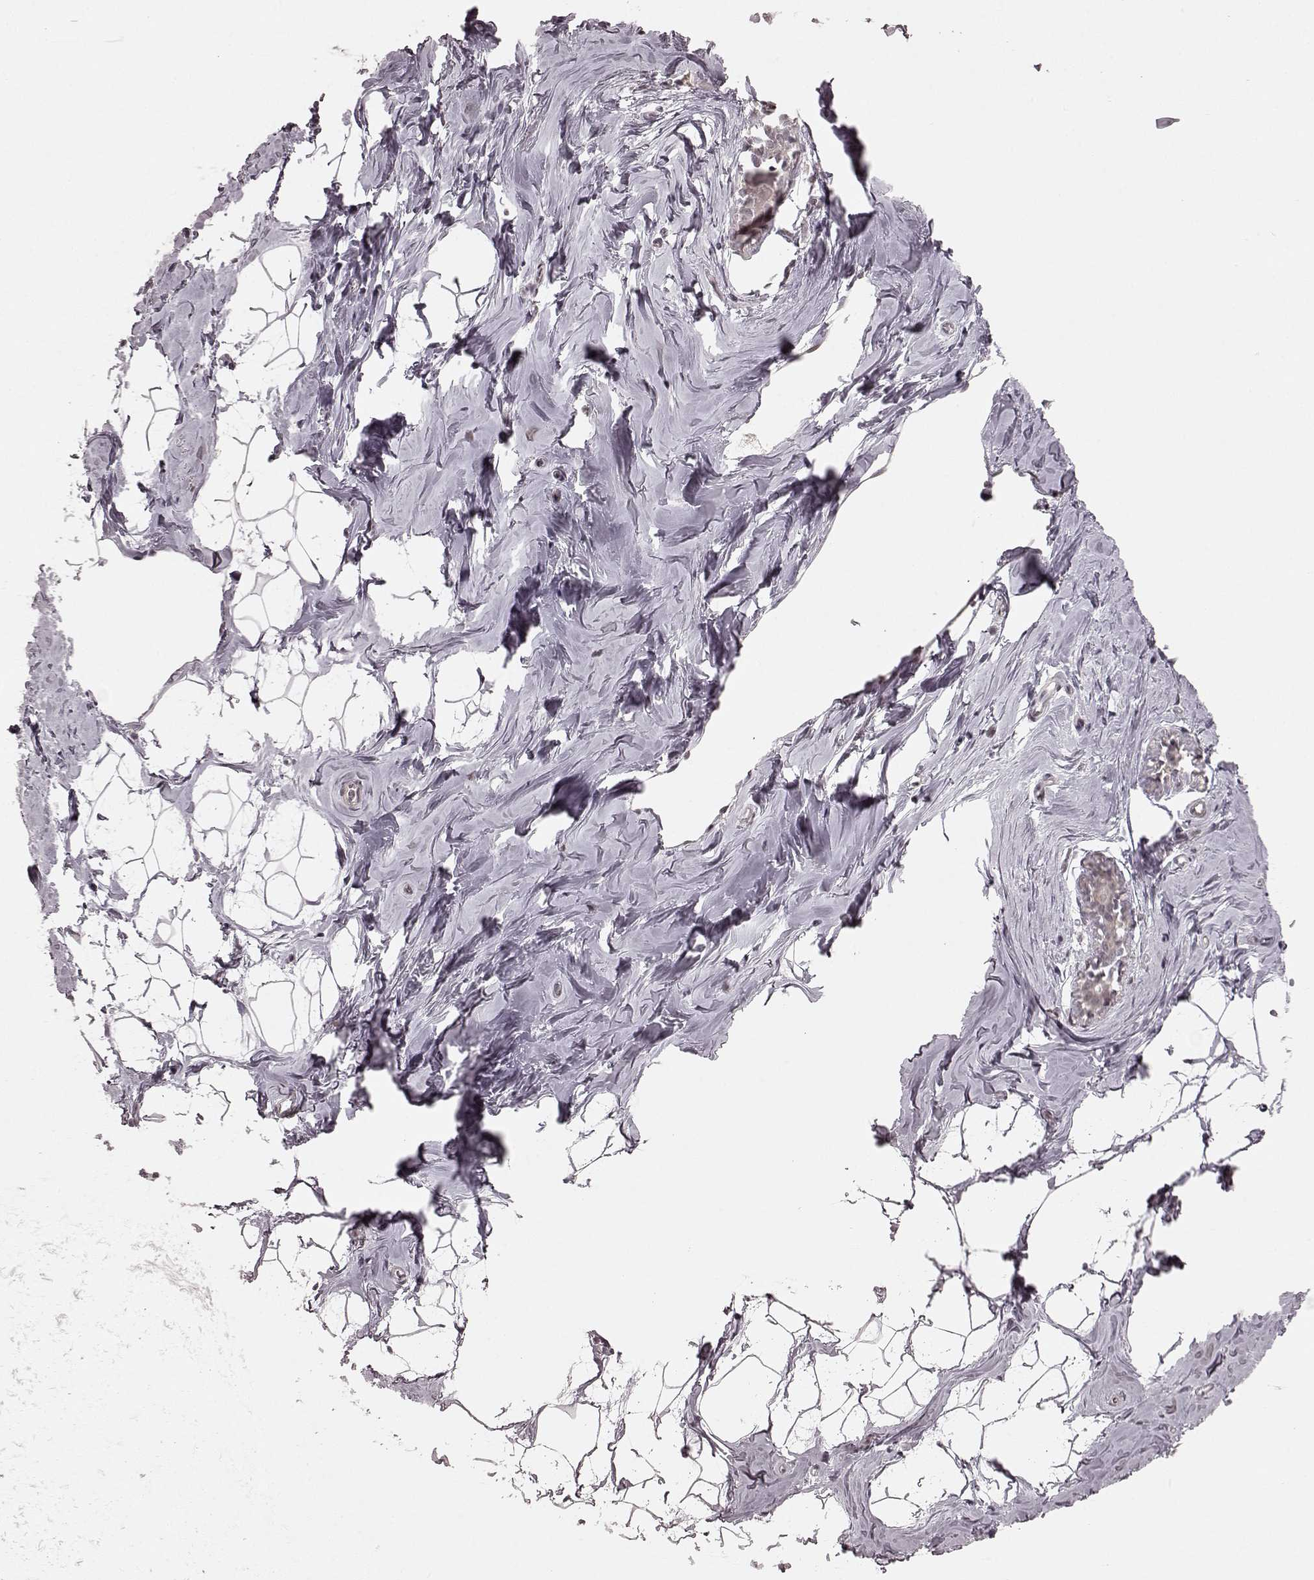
{"staining": {"intensity": "negative", "quantity": "none", "location": "none"}, "tissue": "breast", "cell_type": "Adipocytes", "image_type": "normal", "snomed": [{"axis": "morphology", "description": "Normal tissue, NOS"}, {"axis": "topography", "description": "Breast"}], "caption": "Image shows no significant protein expression in adipocytes of benign breast.", "gene": "NR2C1", "patient": {"sex": "female", "age": 32}}